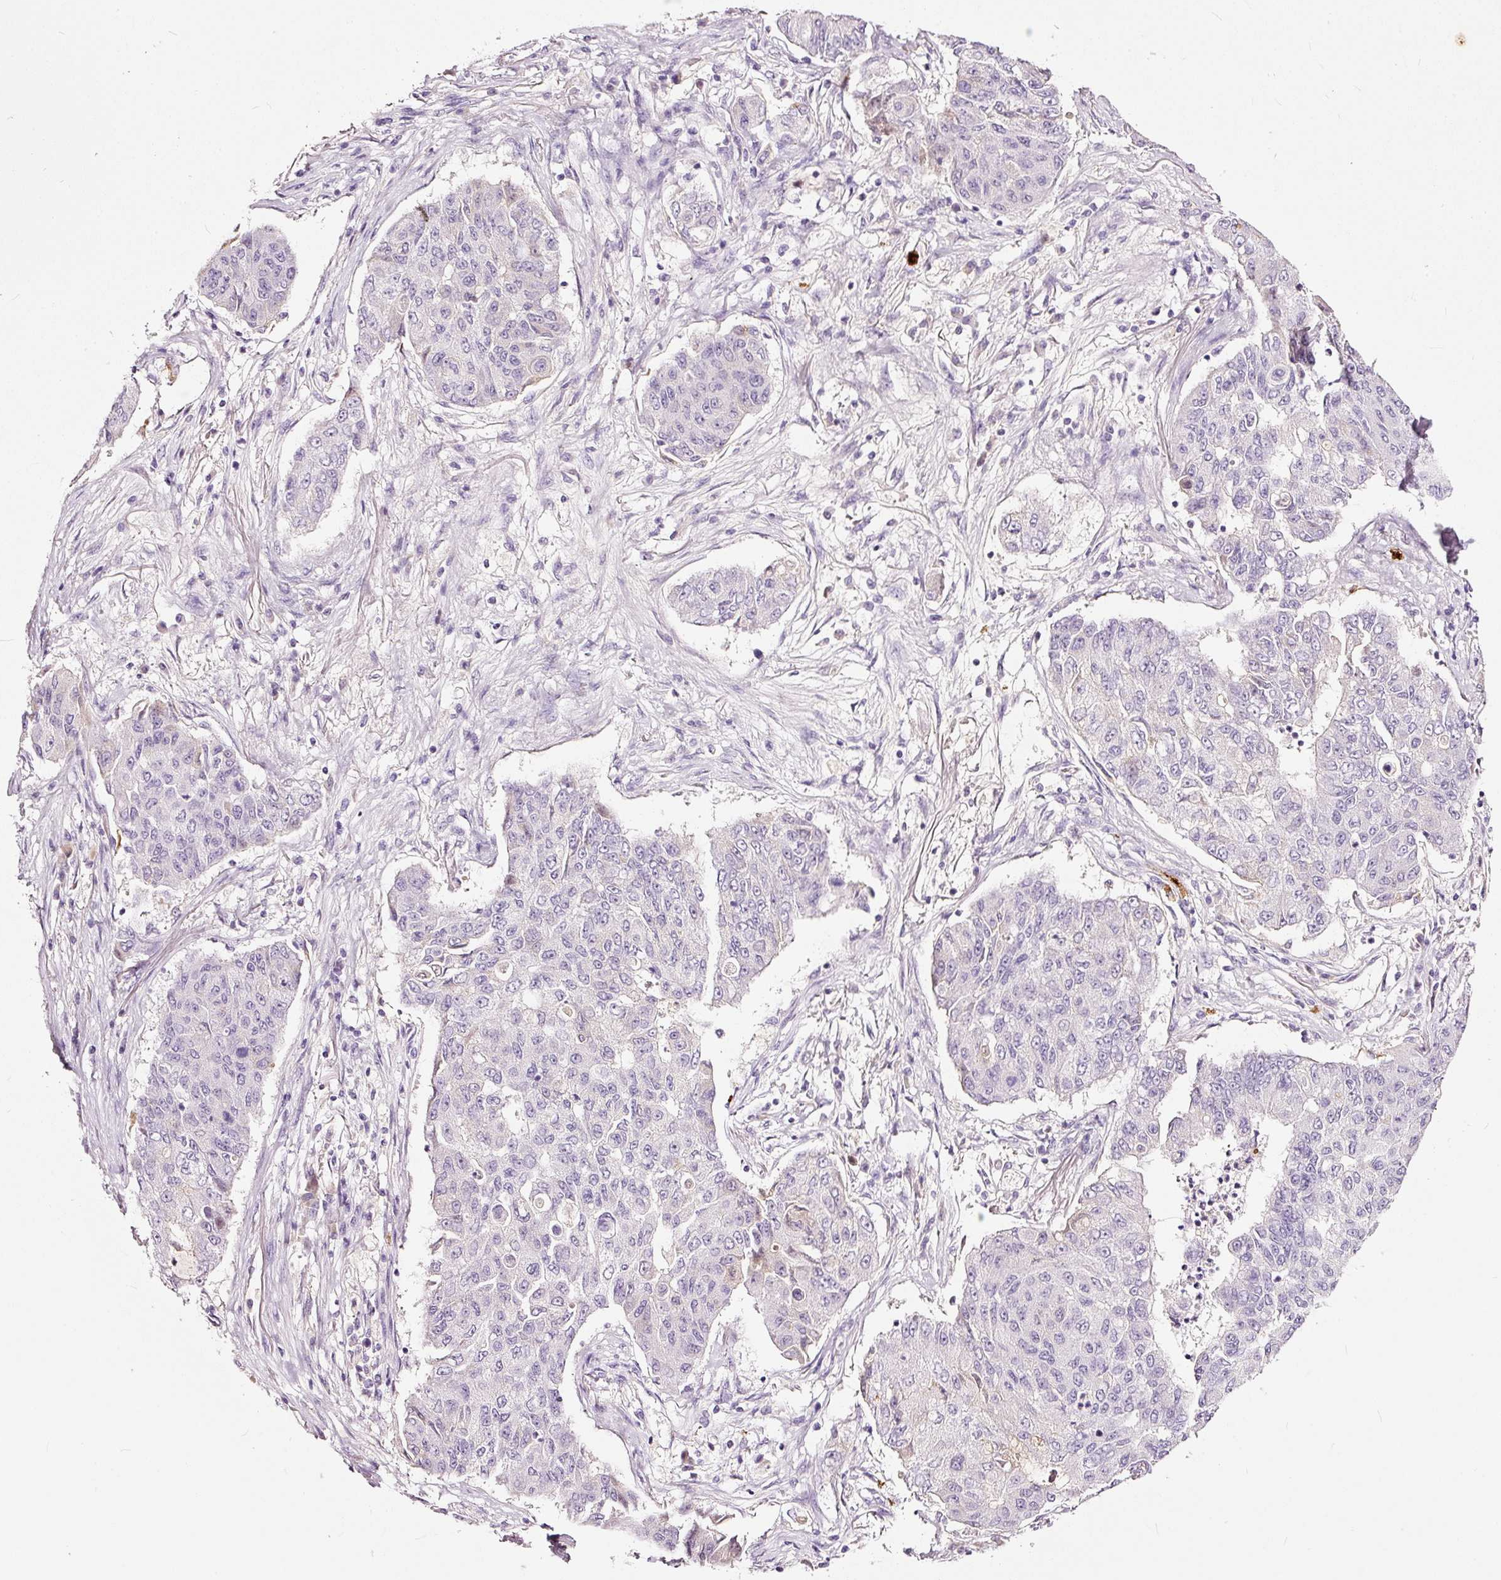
{"staining": {"intensity": "negative", "quantity": "none", "location": "none"}, "tissue": "lung cancer", "cell_type": "Tumor cells", "image_type": "cancer", "snomed": [{"axis": "morphology", "description": "Squamous cell carcinoma, NOS"}, {"axis": "topography", "description": "Lung"}], "caption": "A histopathology image of lung cancer (squamous cell carcinoma) stained for a protein demonstrates no brown staining in tumor cells.", "gene": "LAMP3", "patient": {"sex": "male", "age": 74}}